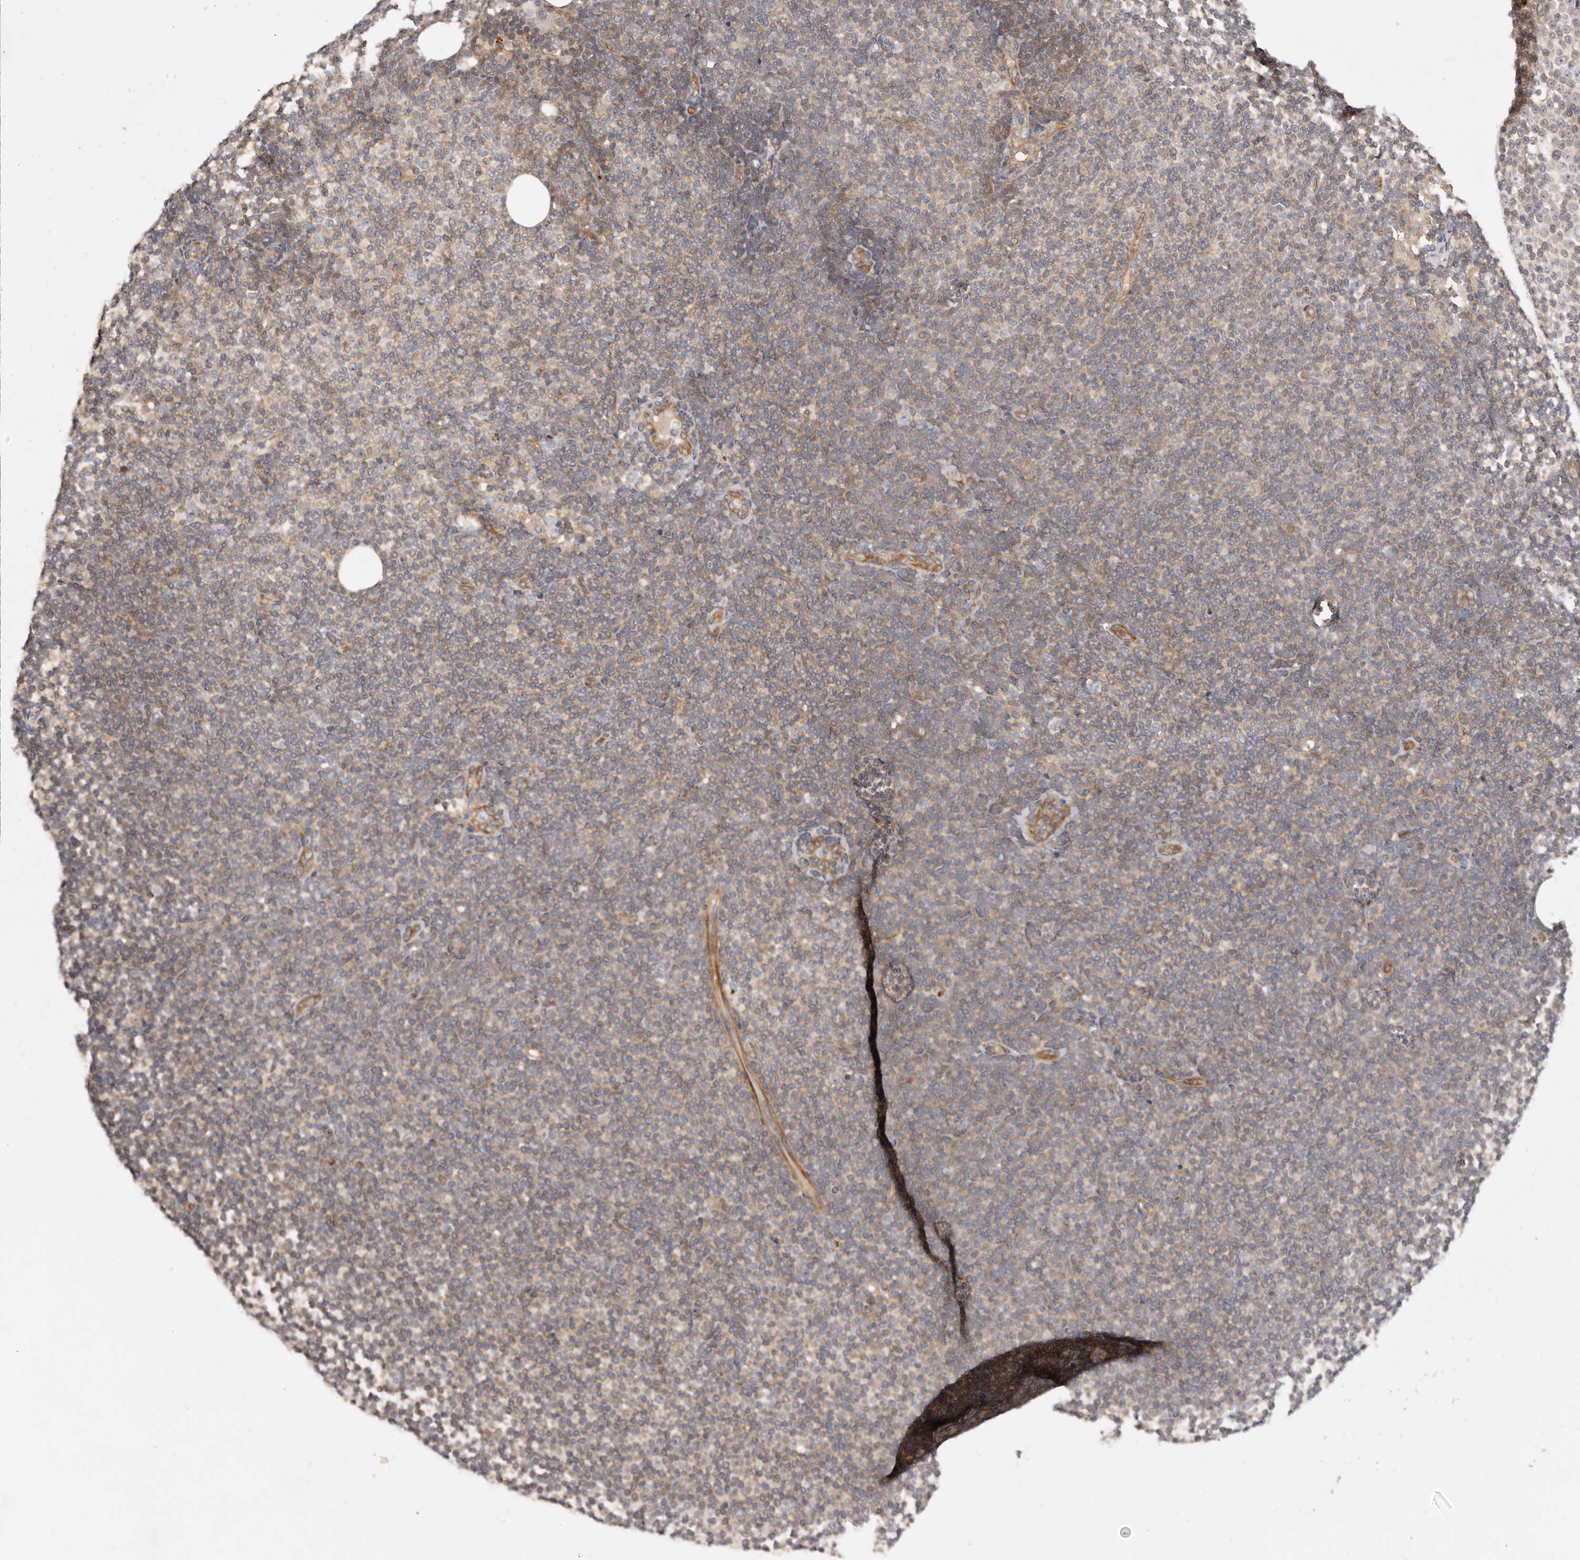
{"staining": {"intensity": "weak", "quantity": "<25%", "location": "cytoplasmic/membranous"}, "tissue": "lymphoma", "cell_type": "Tumor cells", "image_type": "cancer", "snomed": [{"axis": "morphology", "description": "Malignant lymphoma, non-Hodgkin's type, Low grade"}, {"axis": "topography", "description": "Lymph node"}], "caption": "Tumor cells show no significant protein expression in malignant lymphoma, non-Hodgkin's type (low-grade).", "gene": "PANK4", "patient": {"sex": "female", "age": 53}}